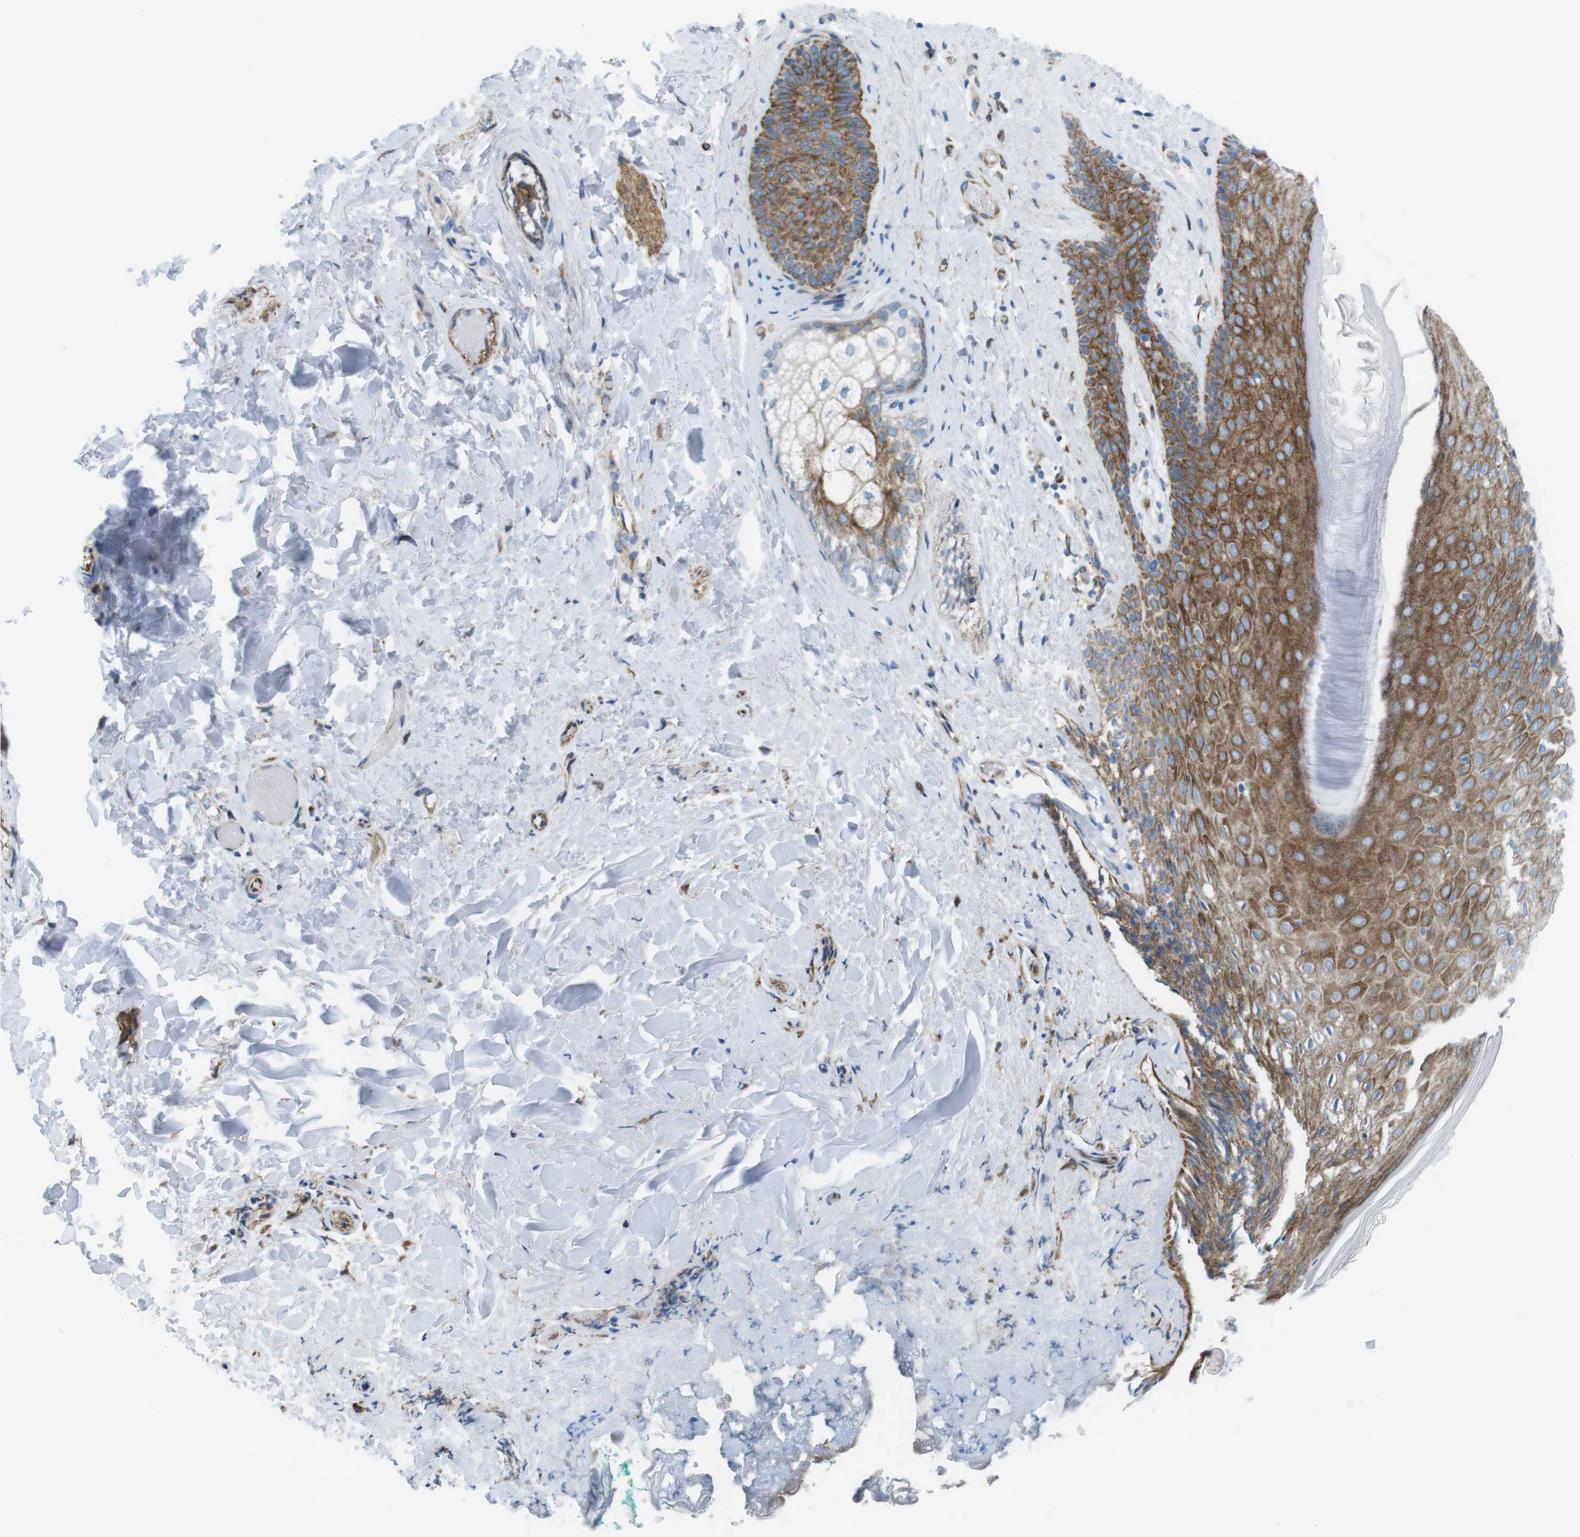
{"staining": {"intensity": "moderate", "quantity": ">75%", "location": "cytoplasmic/membranous"}, "tissue": "skin", "cell_type": "Epidermal cells", "image_type": "normal", "snomed": [{"axis": "morphology", "description": "Normal tissue, NOS"}, {"axis": "topography", "description": "Anal"}], "caption": "IHC image of unremarkable skin stained for a protein (brown), which reveals medium levels of moderate cytoplasmic/membranous expression in approximately >75% of epidermal cells.", "gene": "MYH9", "patient": {"sex": "male", "age": 74}}